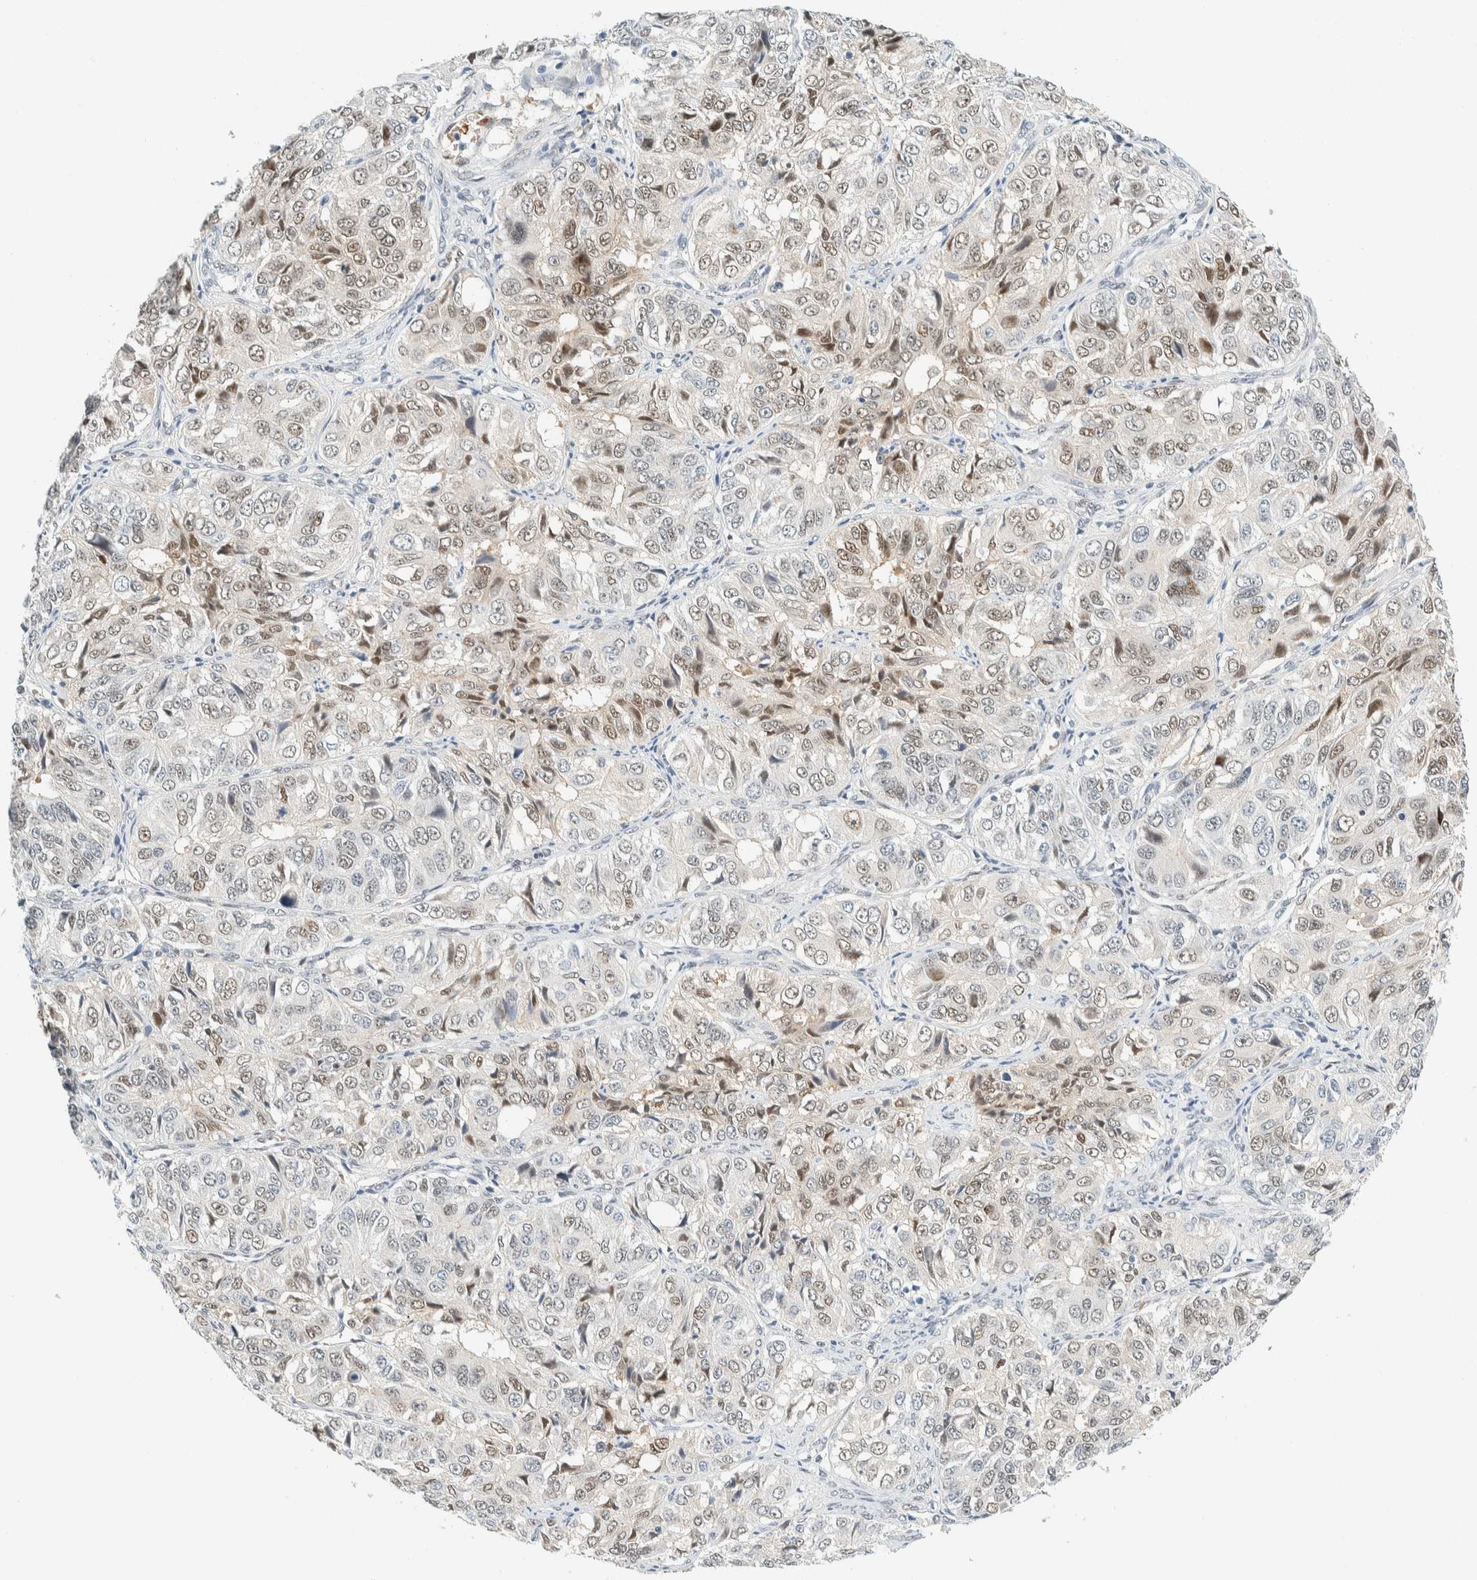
{"staining": {"intensity": "weak", "quantity": "<25%", "location": "cytoplasmic/membranous,nuclear"}, "tissue": "ovarian cancer", "cell_type": "Tumor cells", "image_type": "cancer", "snomed": [{"axis": "morphology", "description": "Carcinoma, endometroid"}, {"axis": "topography", "description": "Ovary"}], "caption": "Immunohistochemical staining of human ovarian cancer (endometroid carcinoma) shows no significant positivity in tumor cells.", "gene": "TSTD2", "patient": {"sex": "female", "age": 51}}